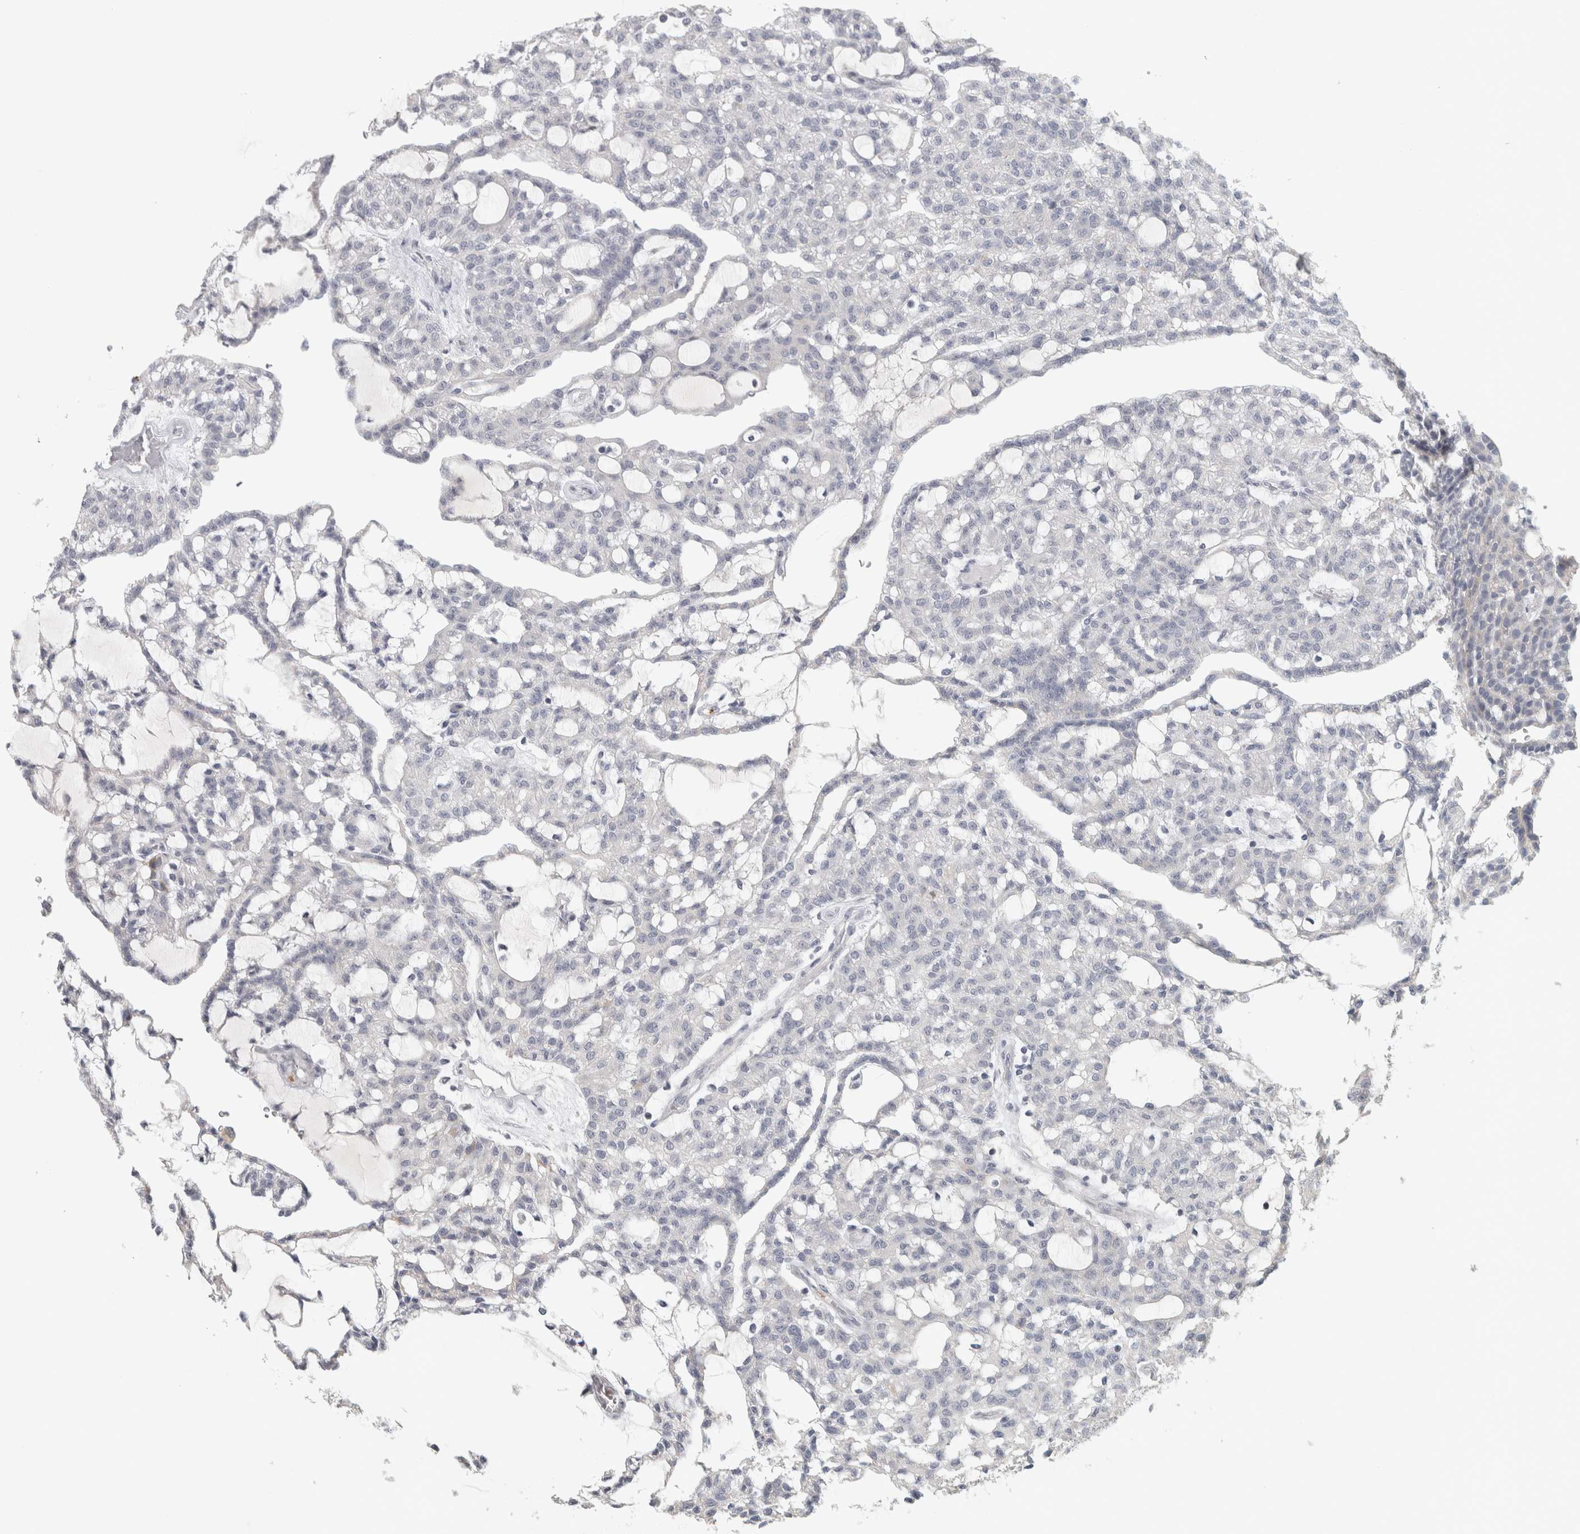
{"staining": {"intensity": "negative", "quantity": "none", "location": "none"}, "tissue": "renal cancer", "cell_type": "Tumor cells", "image_type": "cancer", "snomed": [{"axis": "morphology", "description": "Adenocarcinoma, NOS"}, {"axis": "topography", "description": "Kidney"}], "caption": "This is an IHC histopathology image of human renal adenocarcinoma. There is no positivity in tumor cells.", "gene": "PTPRN2", "patient": {"sex": "male", "age": 63}}